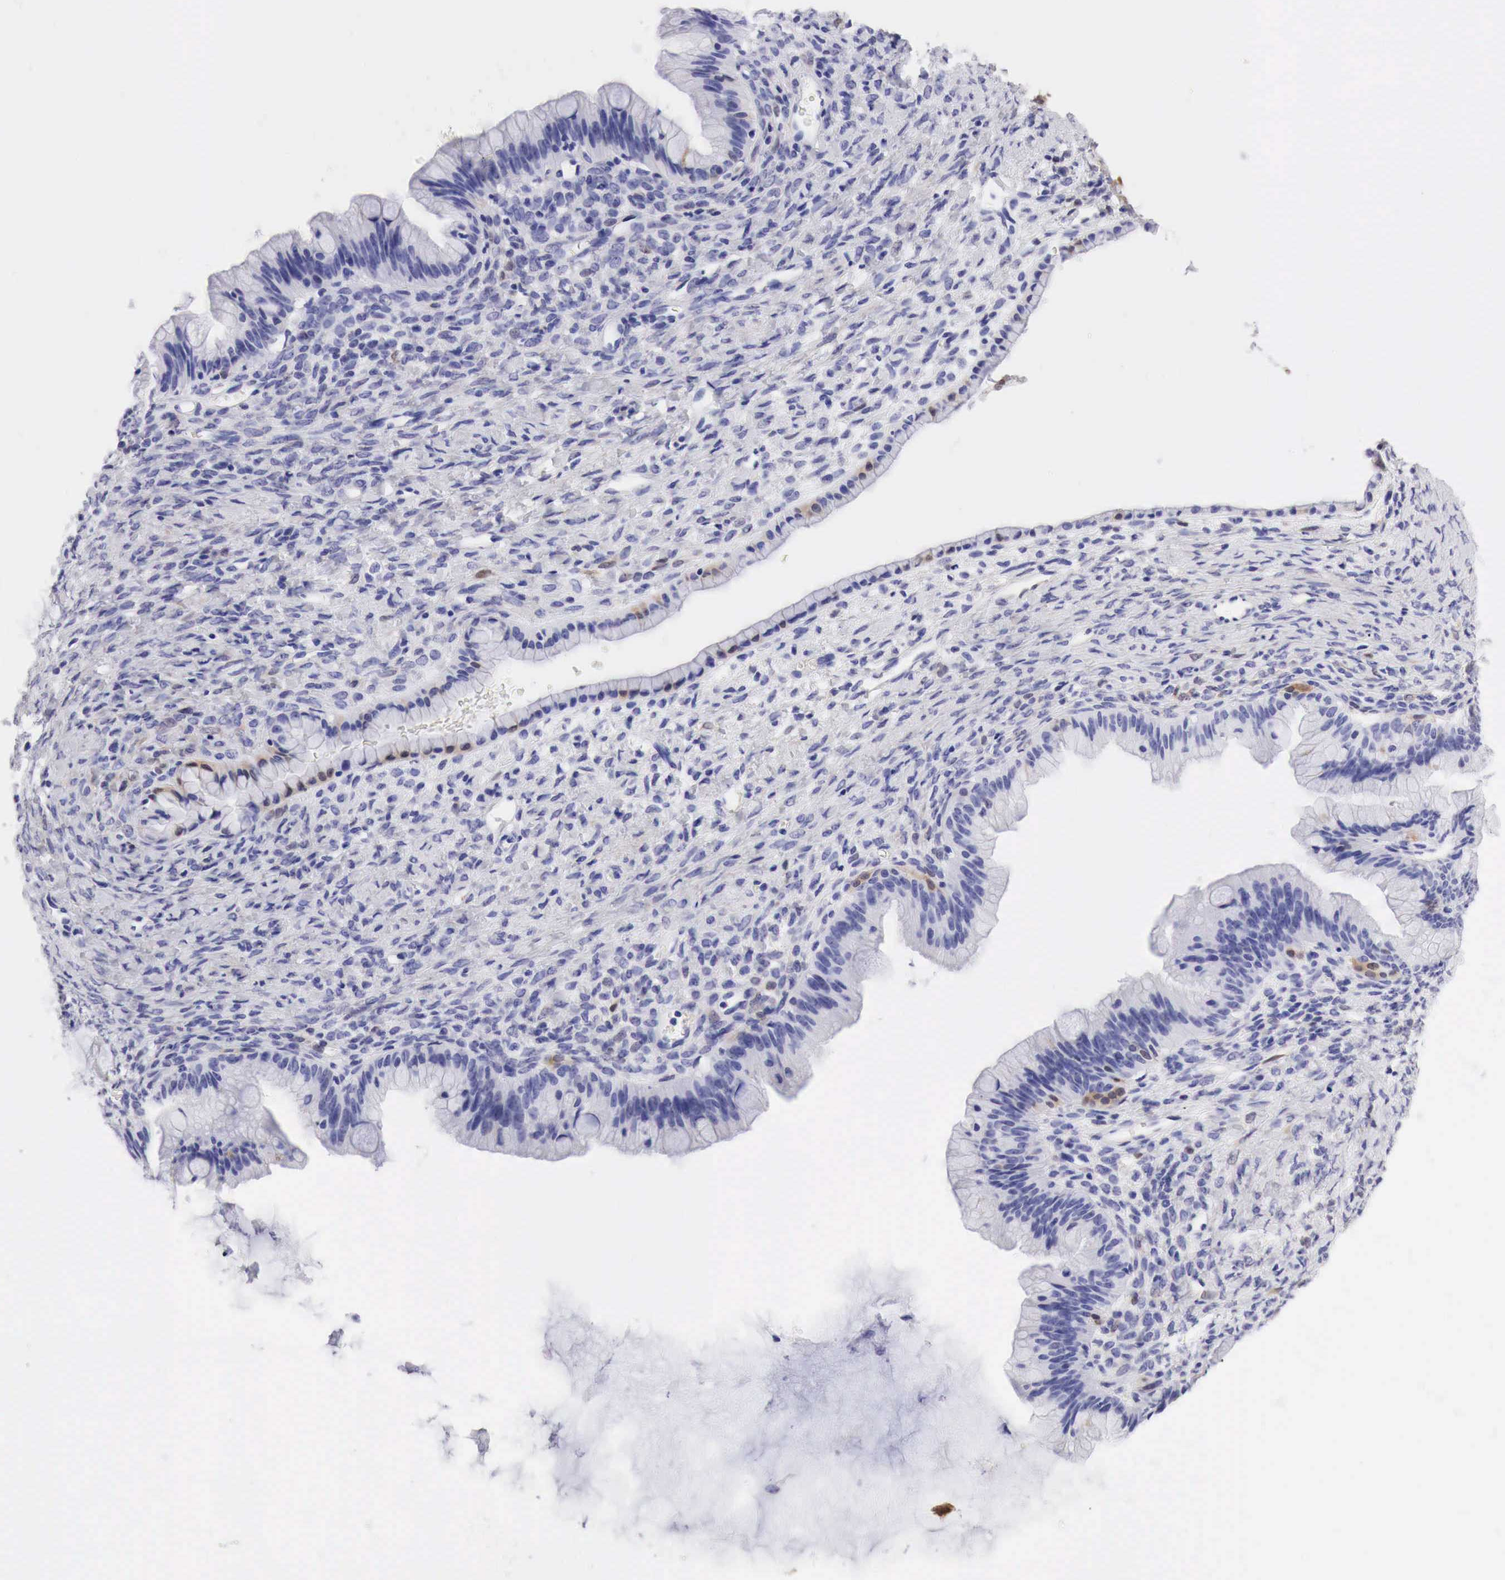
{"staining": {"intensity": "weak", "quantity": "<25%", "location": "cytoplasmic/membranous"}, "tissue": "ovarian cancer", "cell_type": "Tumor cells", "image_type": "cancer", "snomed": [{"axis": "morphology", "description": "Cystadenocarcinoma, mucinous, NOS"}, {"axis": "topography", "description": "Ovary"}], "caption": "Ovarian cancer stained for a protein using immunohistochemistry reveals no expression tumor cells.", "gene": "CDKN2A", "patient": {"sex": "female", "age": 25}}